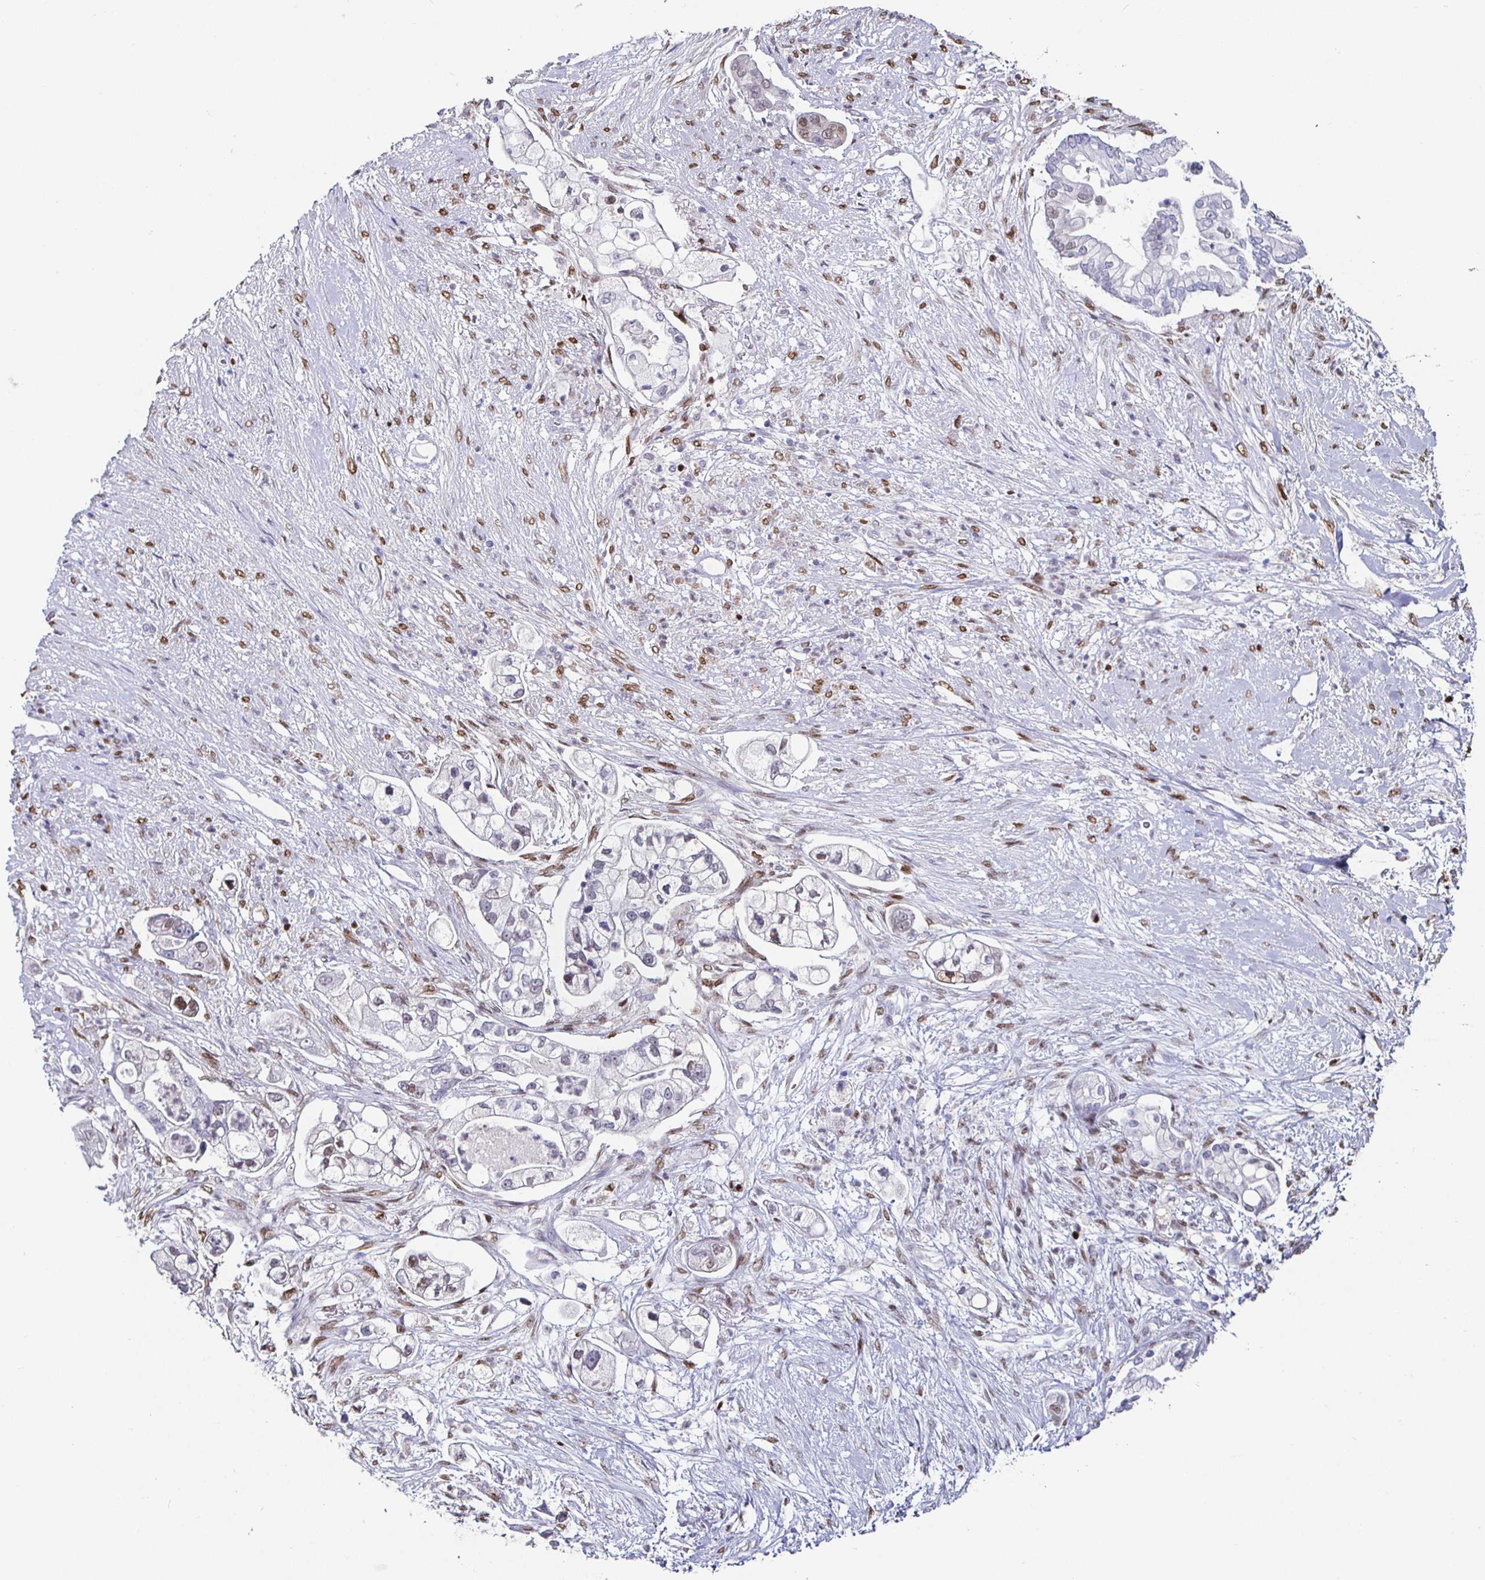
{"staining": {"intensity": "negative", "quantity": "none", "location": "none"}, "tissue": "pancreatic cancer", "cell_type": "Tumor cells", "image_type": "cancer", "snomed": [{"axis": "morphology", "description": "Adenocarcinoma, NOS"}, {"axis": "topography", "description": "Pancreas"}], "caption": "A histopathology image of human pancreatic adenocarcinoma is negative for staining in tumor cells.", "gene": "RUNX2", "patient": {"sex": "female", "age": 69}}